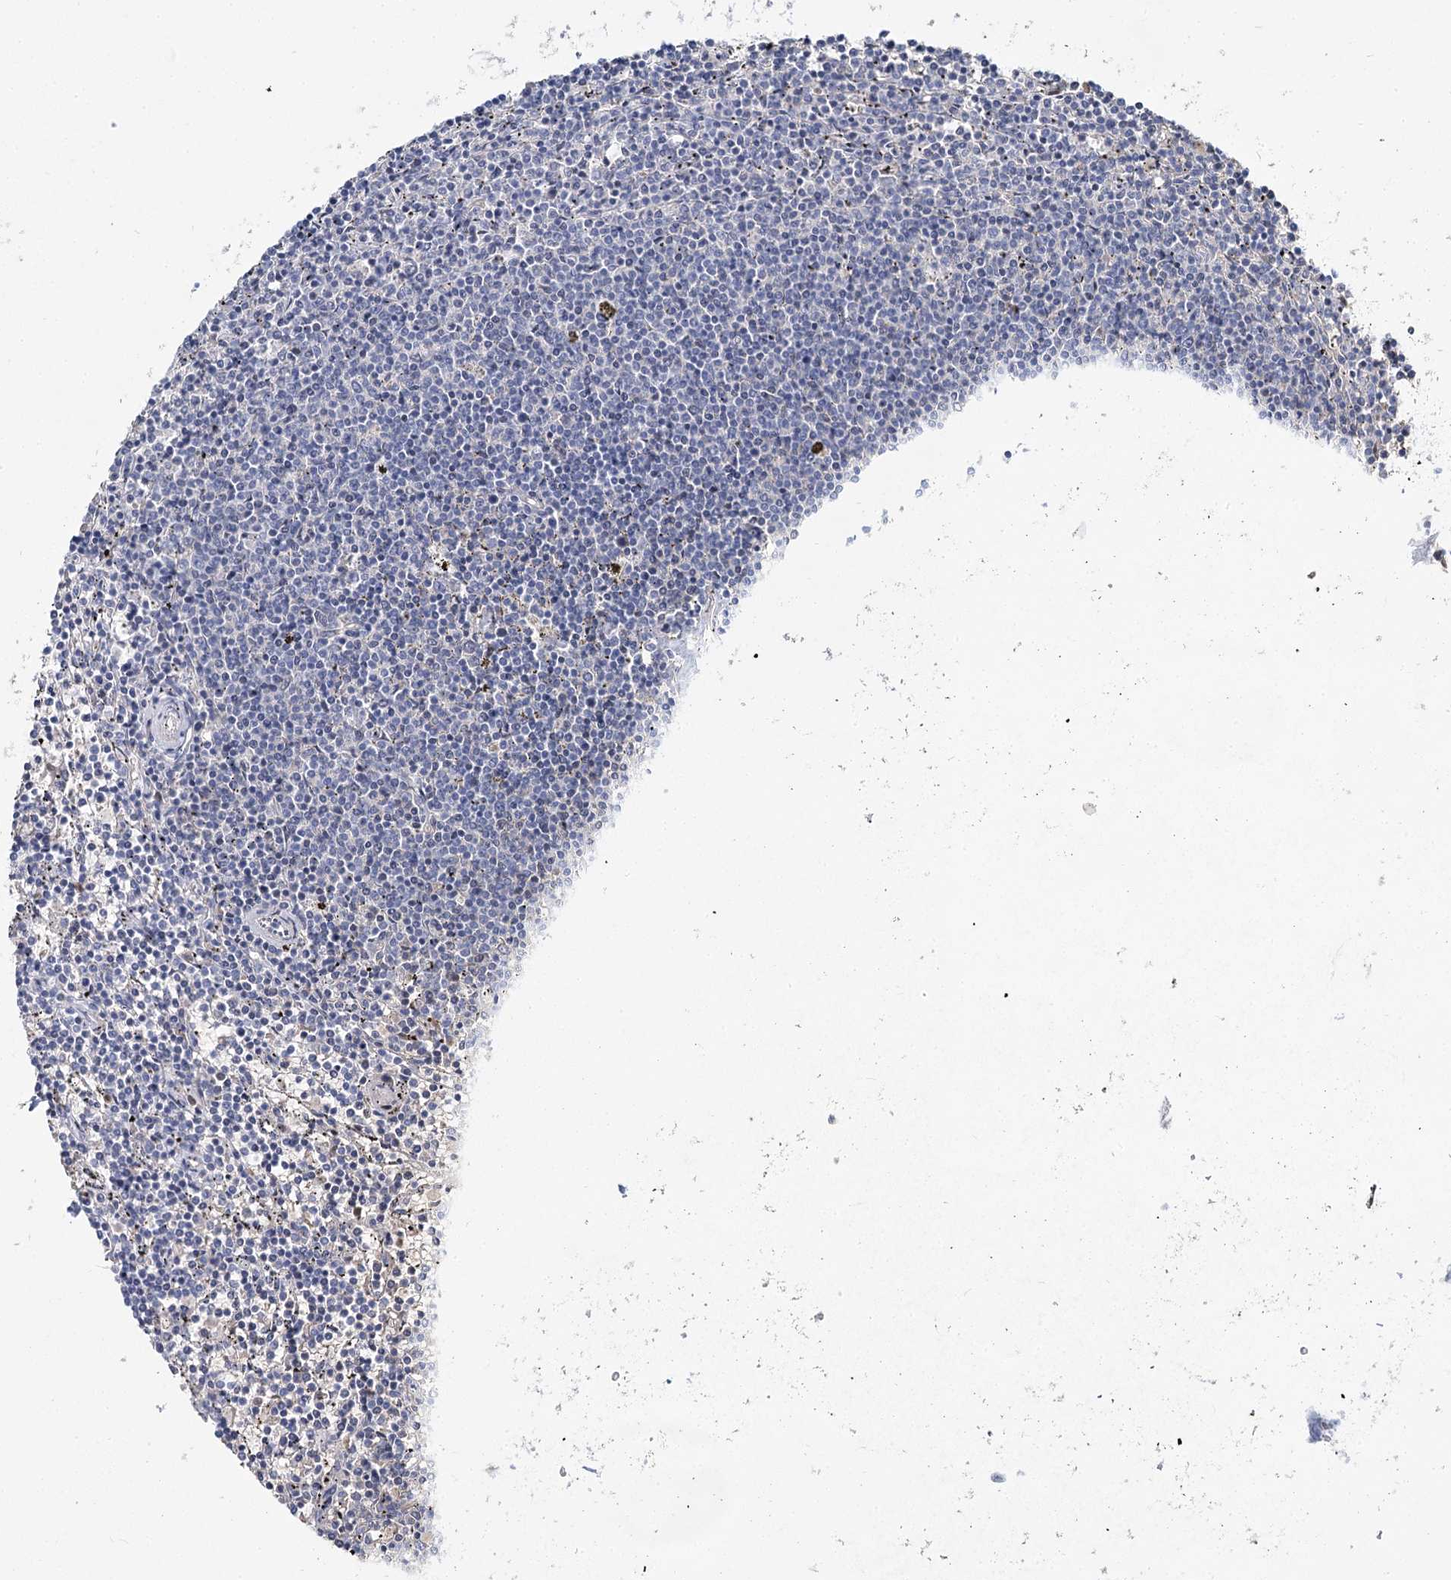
{"staining": {"intensity": "negative", "quantity": "none", "location": "none"}, "tissue": "lymphoma", "cell_type": "Tumor cells", "image_type": "cancer", "snomed": [{"axis": "morphology", "description": "Malignant lymphoma, non-Hodgkin's type, Low grade"}, {"axis": "topography", "description": "Spleen"}], "caption": "The histopathology image displays no staining of tumor cells in lymphoma.", "gene": "IGSF3", "patient": {"sex": "female", "age": 50}}